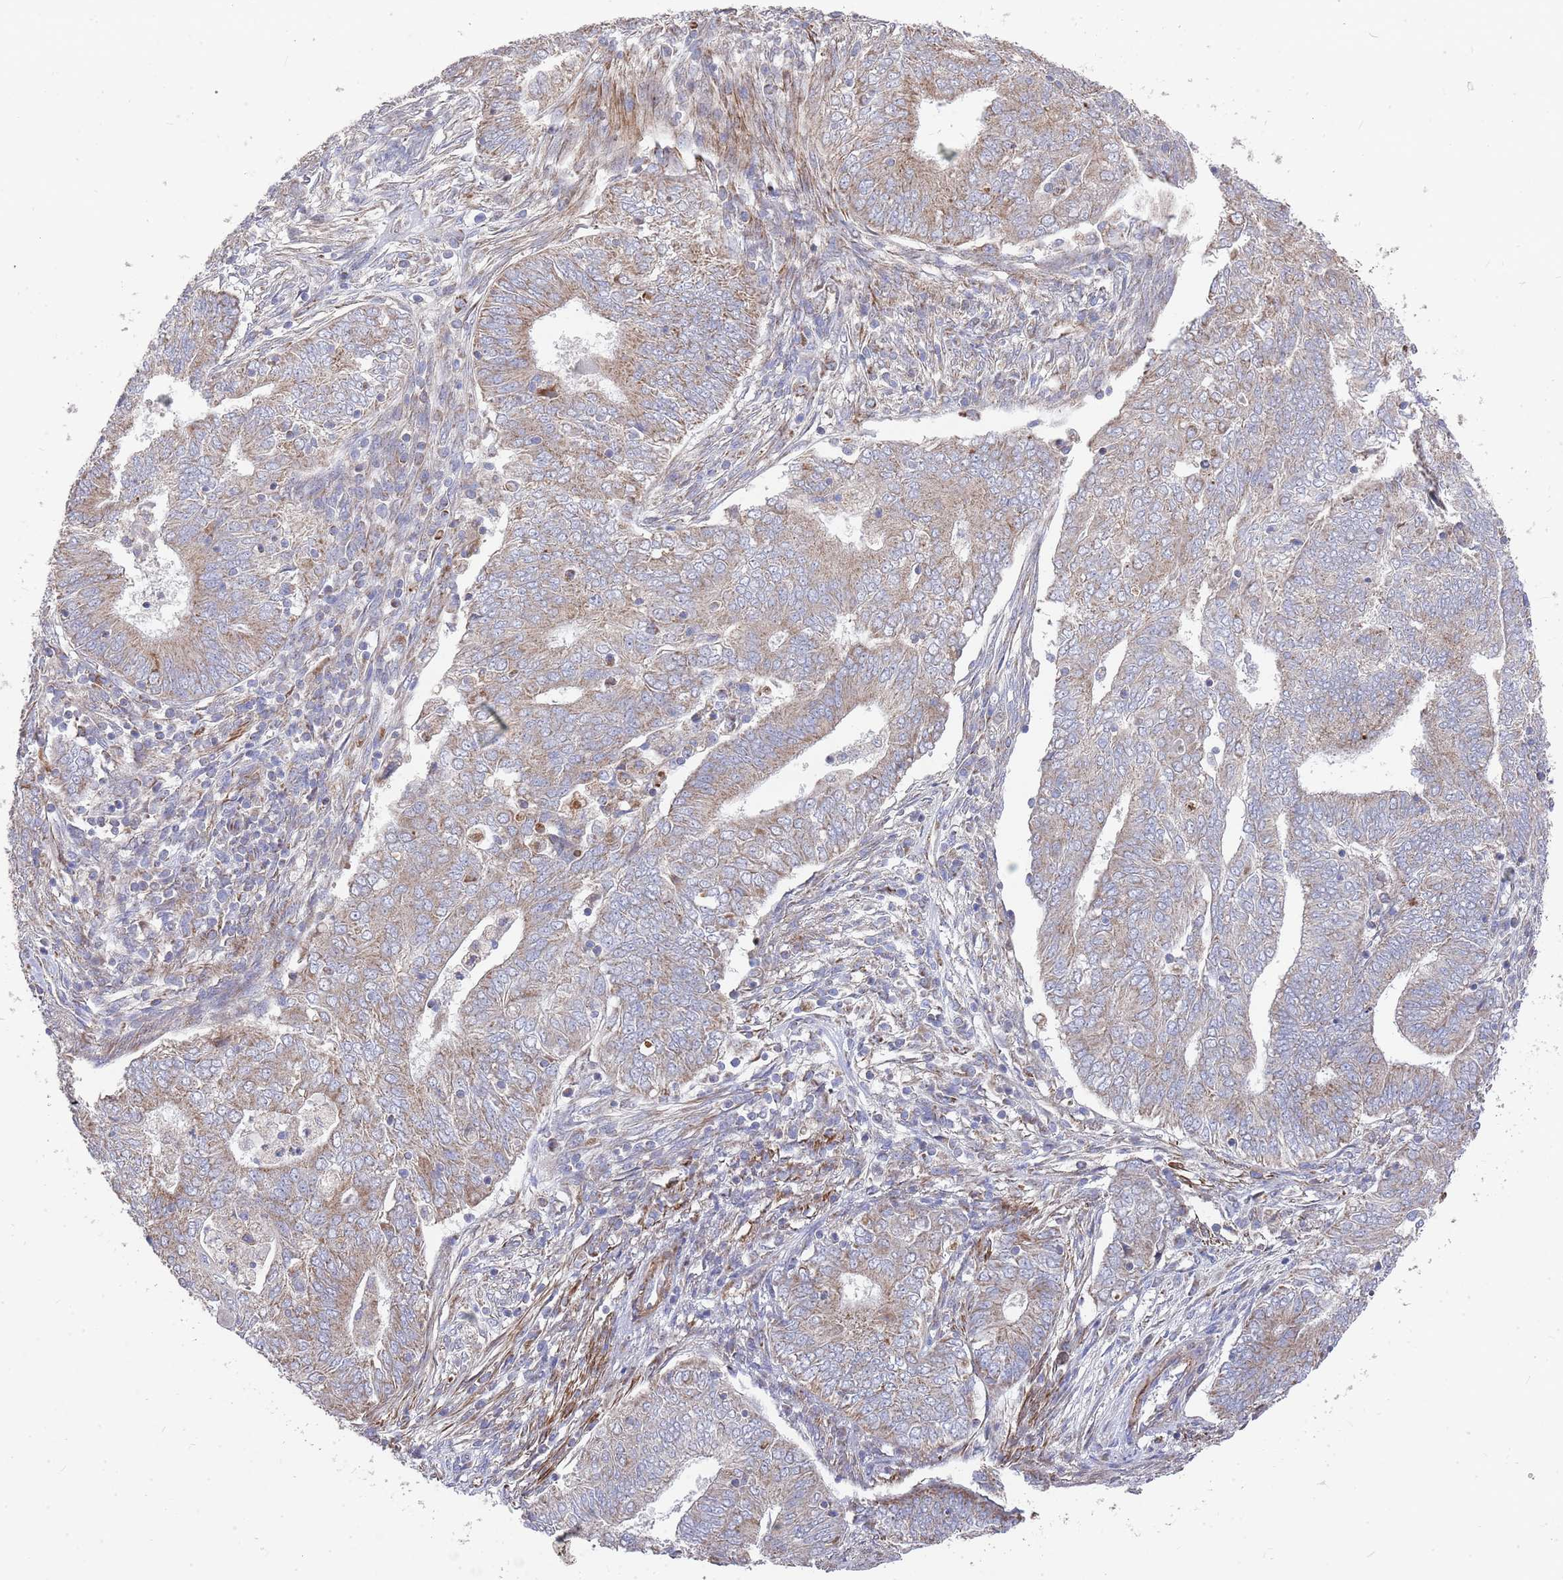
{"staining": {"intensity": "weak", "quantity": "25%-75%", "location": "cytoplasmic/membranous"}, "tissue": "endometrial cancer", "cell_type": "Tumor cells", "image_type": "cancer", "snomed": [{"axis": "morphology", "description": "Adenocarcinoma, NOS"}, {"axis": "topography", "description": "Endometrium"}], "caption": "Tumor cells reveal weak cytoplasmic/membranous expression in approximately 25%-75% of cells in endometrial cancer (adenocarcinoma). (IHC, brightfield microscopy, high magnification).", "gene": "WDFY3", "patient": {"sex": "female", "age": 62}}